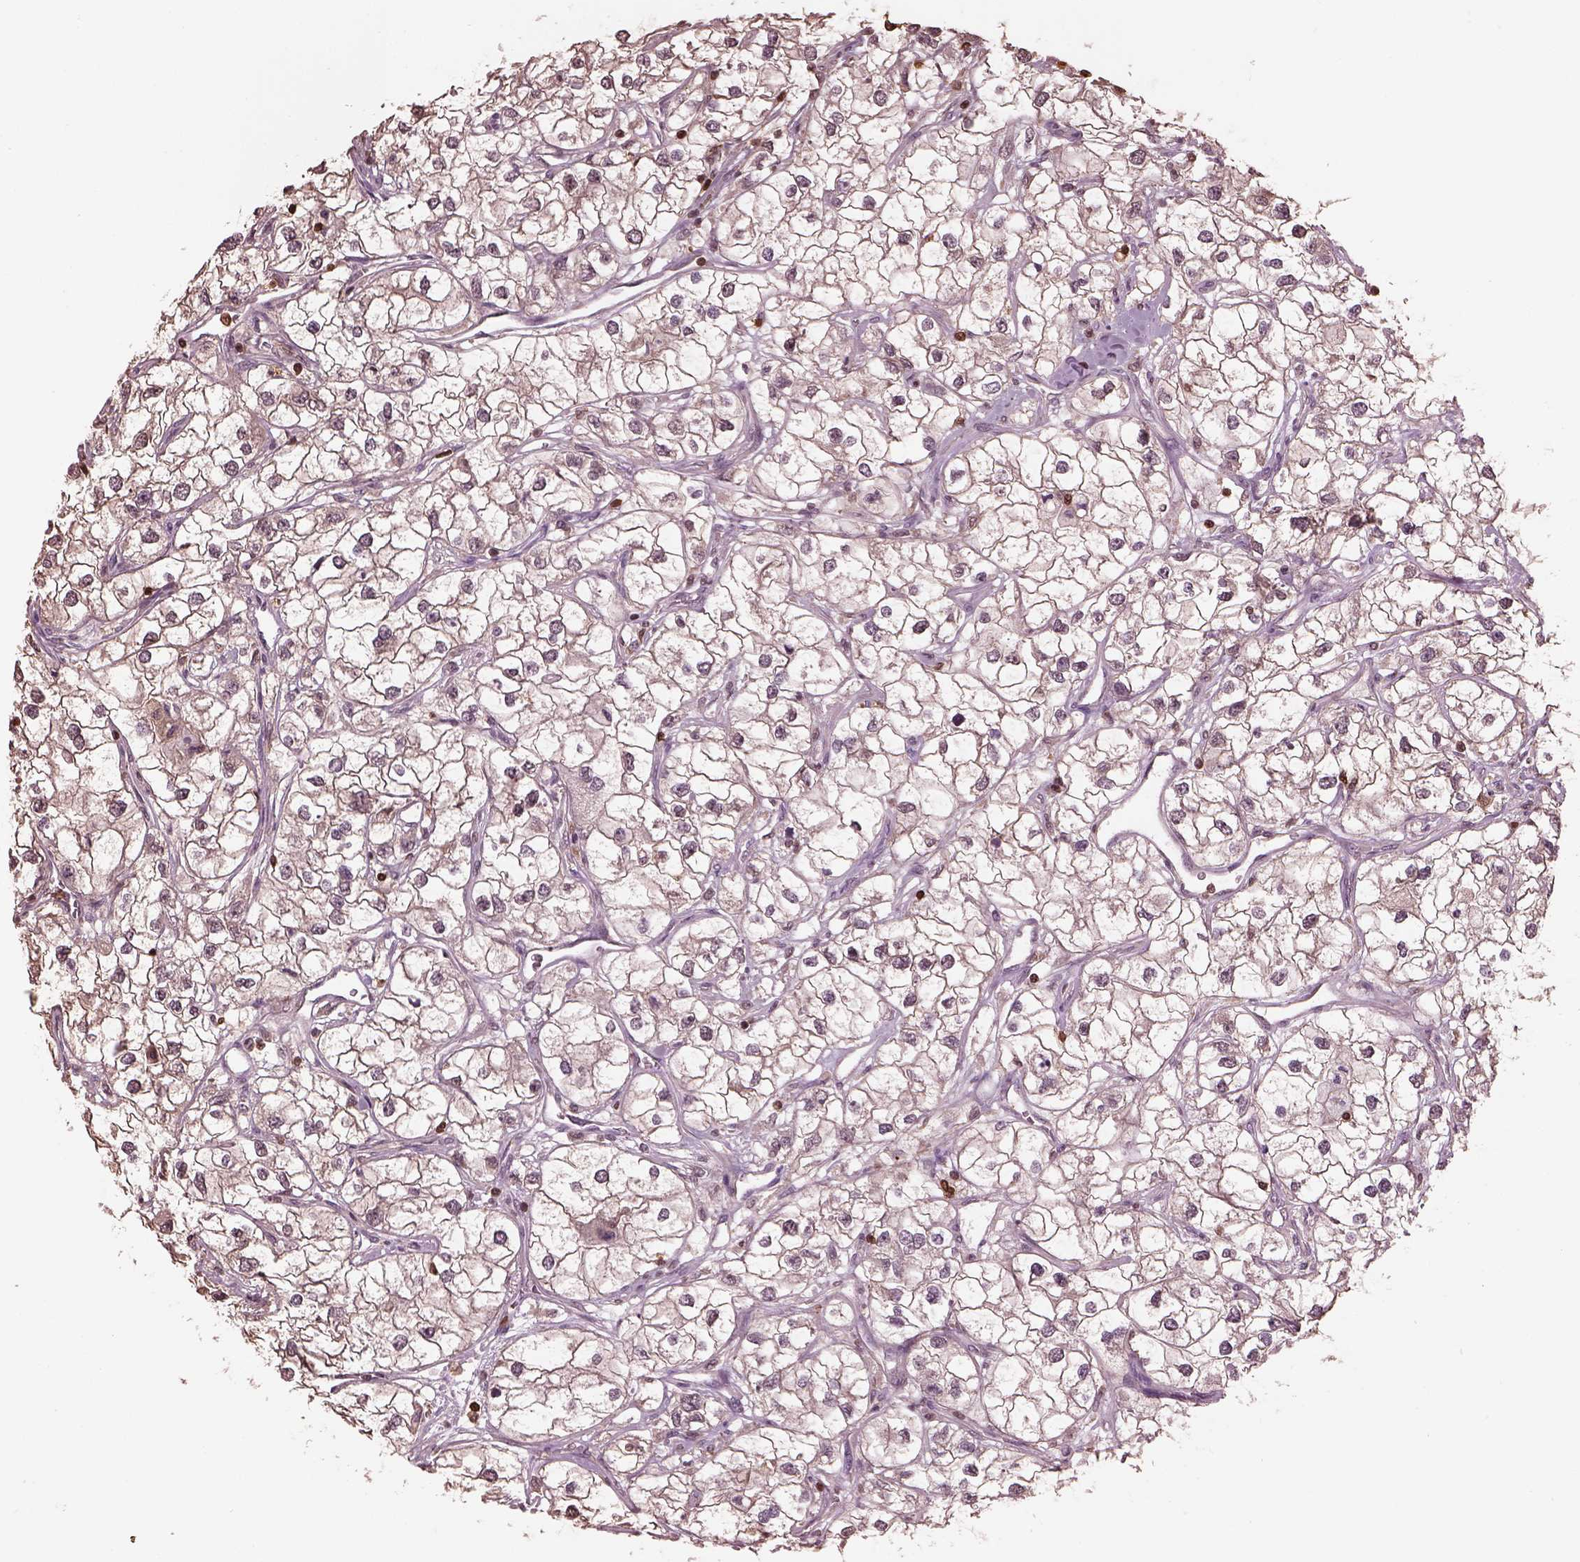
{"staining": {"intensity": "negative", "quantity": "none", "location": "none"}, "tissue": "renal cancer", "cell_type": "Tumor cells", "image_type": "cancer", "snomed": [{"axis": "morphology", "description": "Adenocarcinoma, NOS"}, {"axis": "topography", "description": "Kidney"}], "caption": "Immunohistochemical staining of renal cancer reveals no significant expression in tumor cells.", "gene": "IL31RA", "patient": {"sex": "male", "age": 59}}